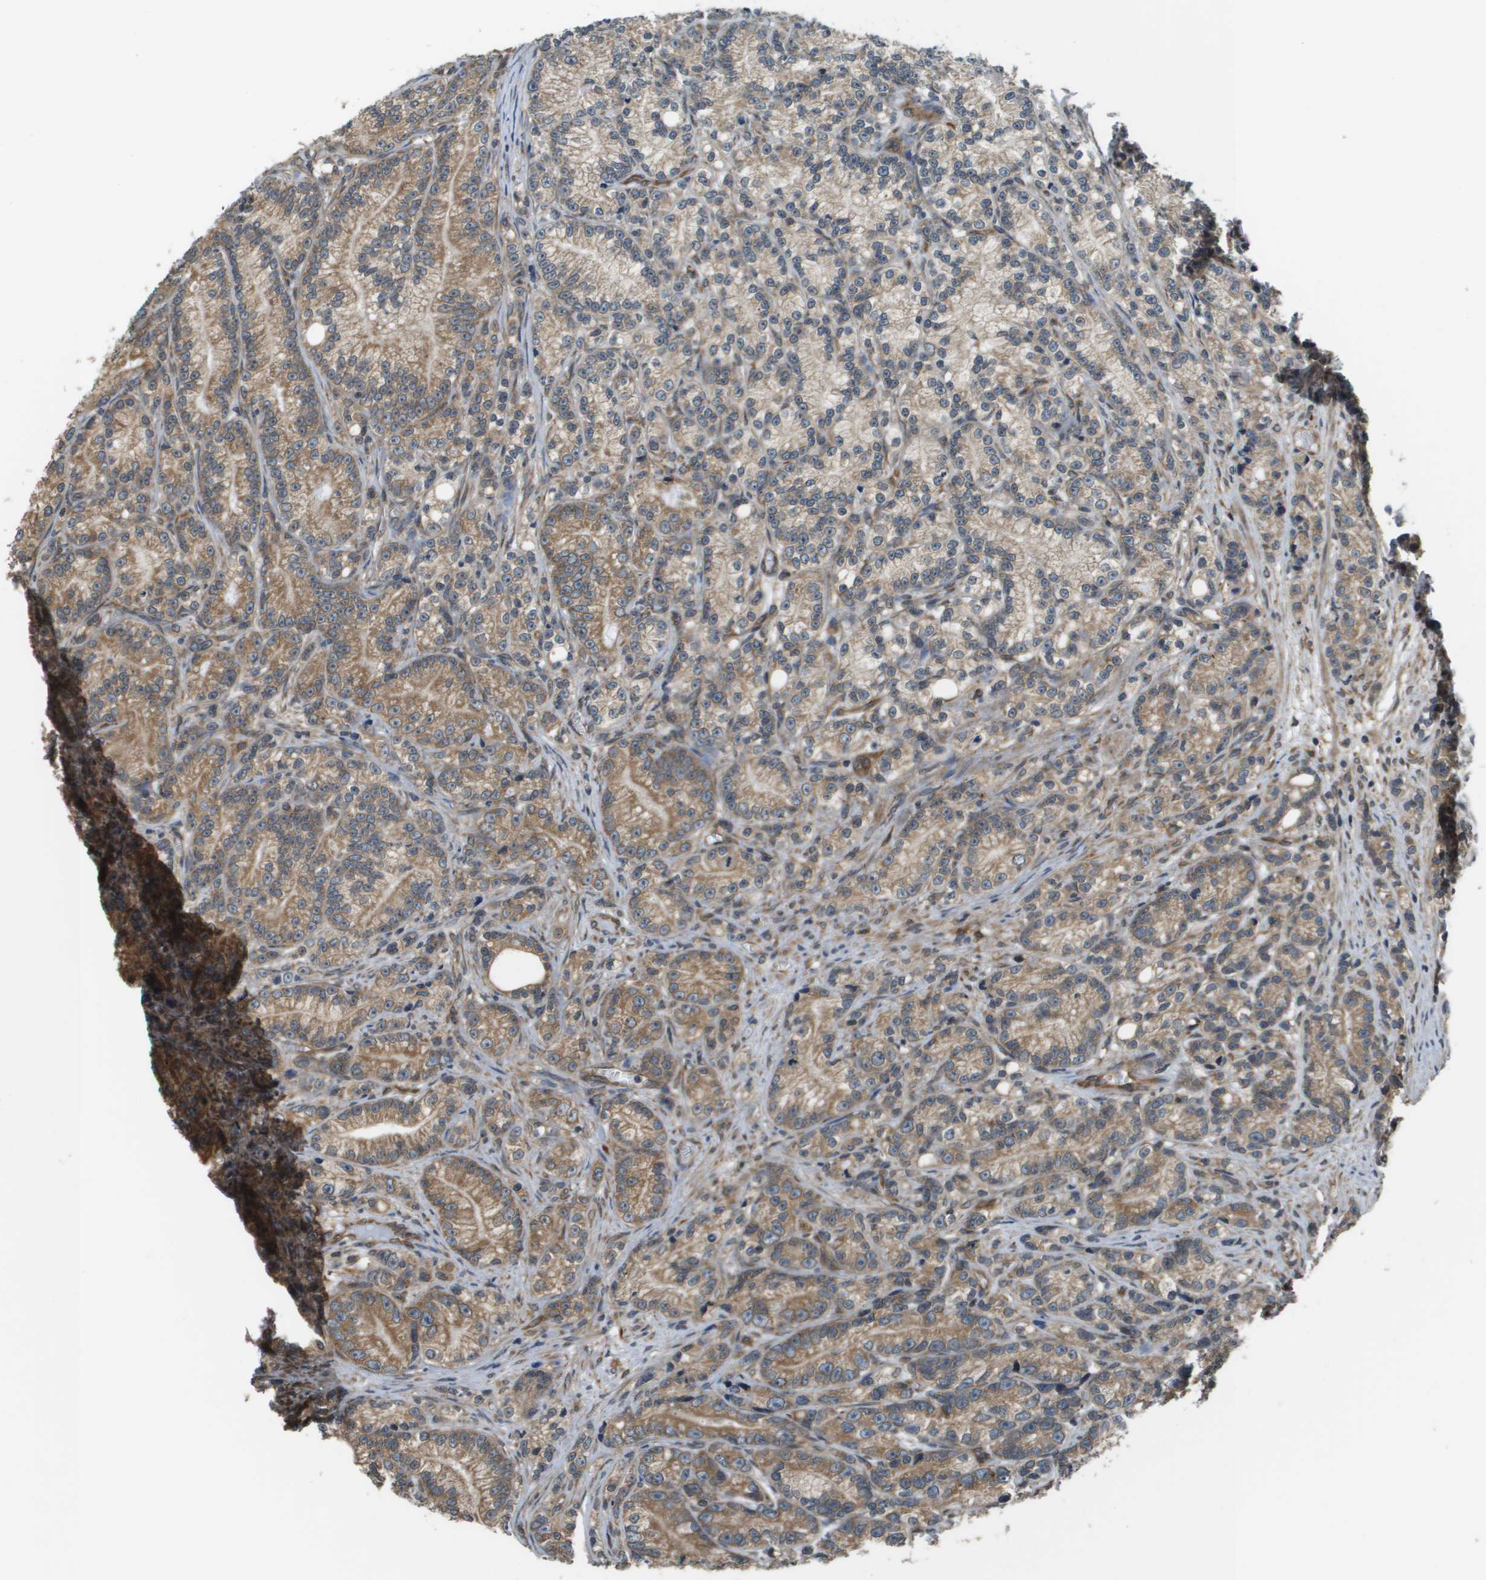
{"staining": {"intensity": "moderate", "quantity": ">75%", "location": "cytoplasmic/membranous"}, "tissue": "prostate cancer", "cell_type": "Tumor cells", "image_type": "cancer", "snomed": [{"axis": "morphology", "description": "Adenocarcinoma, Low grade"}, {"axis": "topography", "description": "Prostate"}], "caption": "IHC of prostate low-grade adenocarcinoma exhibits medium levels of moderate cytoplasmic/membranous staining in approximately >75% of tumor cells. The staining is performed using DAB brown chromogen to label protein expression. The nuclei are counter-stained blue using hematoxylin.", "gene": "SEC62", "patient": {"sex": "male", "age": 89}}